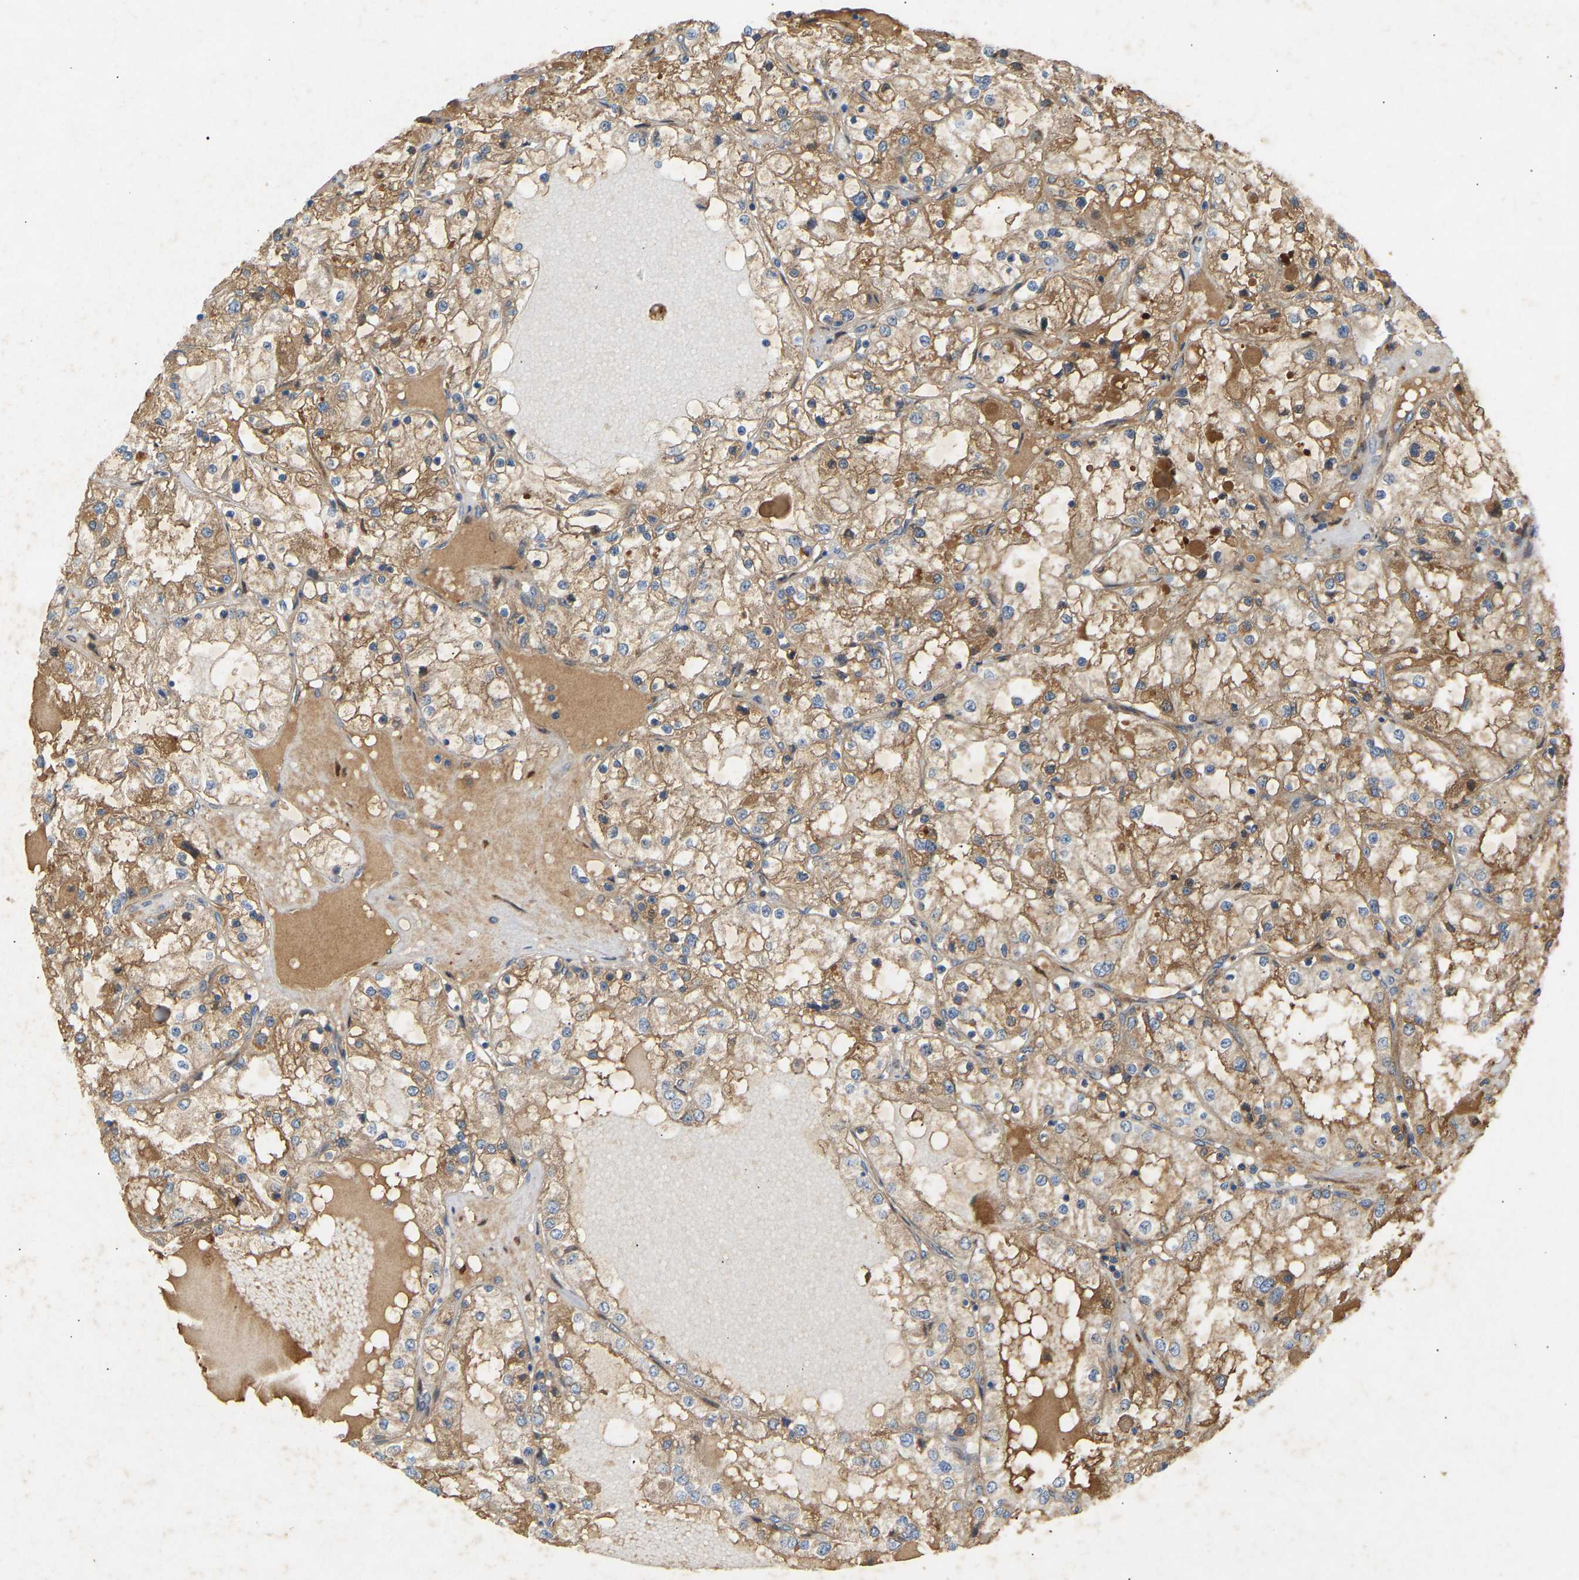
{"staining": {"intensity": "moderate", "quantity": ">75%", "location": "cytoplasmic/membranous"}, "tissue": "renal cancer", "cell_type": "Tumor cells", "image_type": "cancer", "snomed": [{"axis": "morphology", "description": "Adenocarcinoma, NOS"}, {"axis": "topography", "description": "Kidney"}], "caption": "A brown stain highlights moderate cytoplasmic/membranous expression of a protein in renal adenocarcinoma tumor cells.", "gene": "PTCD1", "patient": {"sex": "male", "age": 68}}